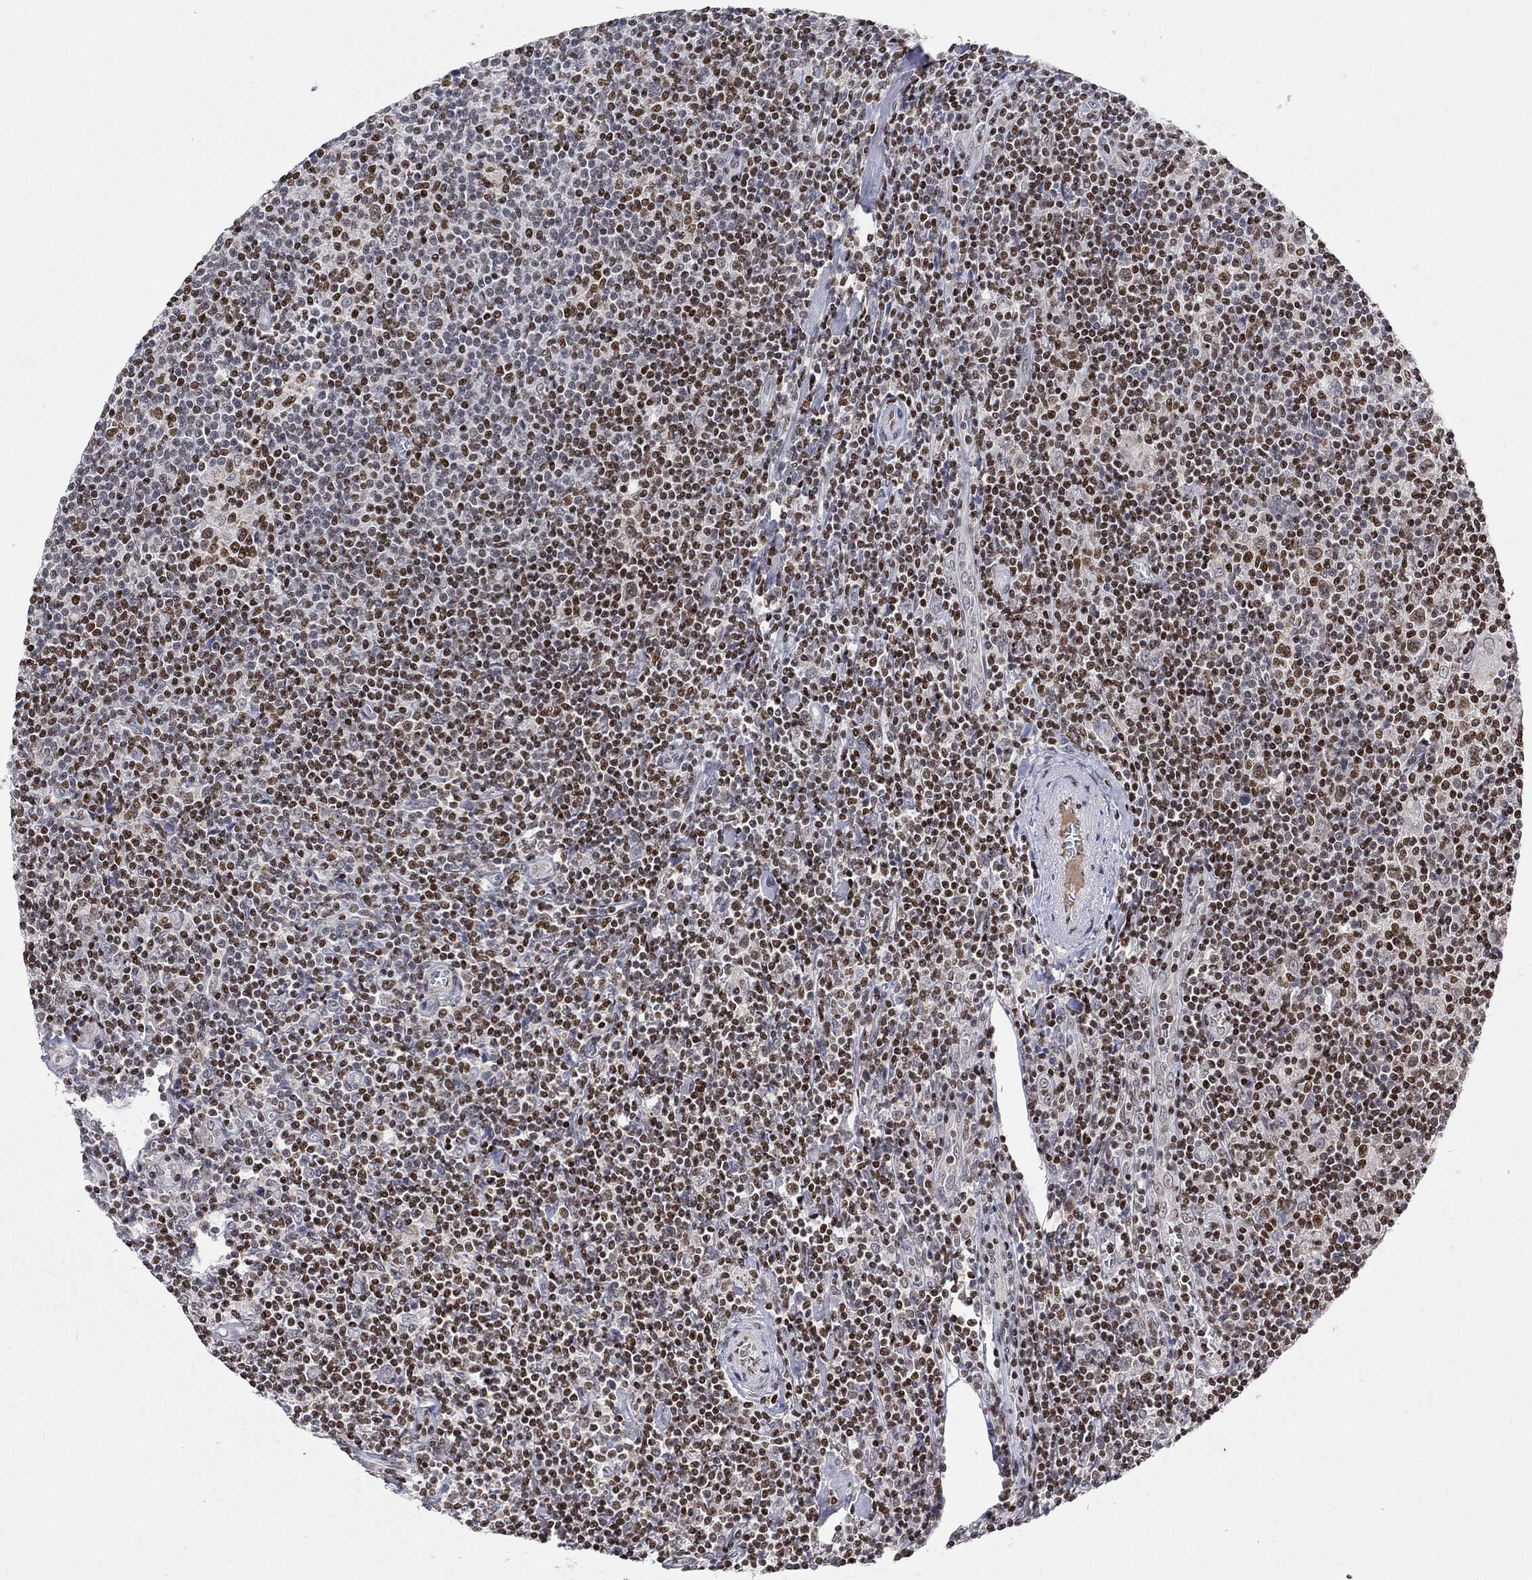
{"staining": {"intensity": "strong", "quantity": ">75%", "location": "nuclear"}, "tissue": "lymphoma", "cell_type": "Tumor cells", "image_type": "cancer", "snomed": [{"axis": "morphology", "description": "Hodgkin's disease, NOS"}, {"axis": "topography", "description": "Lymph node"}], "caption": "High-power microscopy captured an IHC image of lymphoma, revealing strong nuclear expression in about >75% of tumor cells.", "gene": "KLF12", "patient": {"sex": "male", "age": 40}}